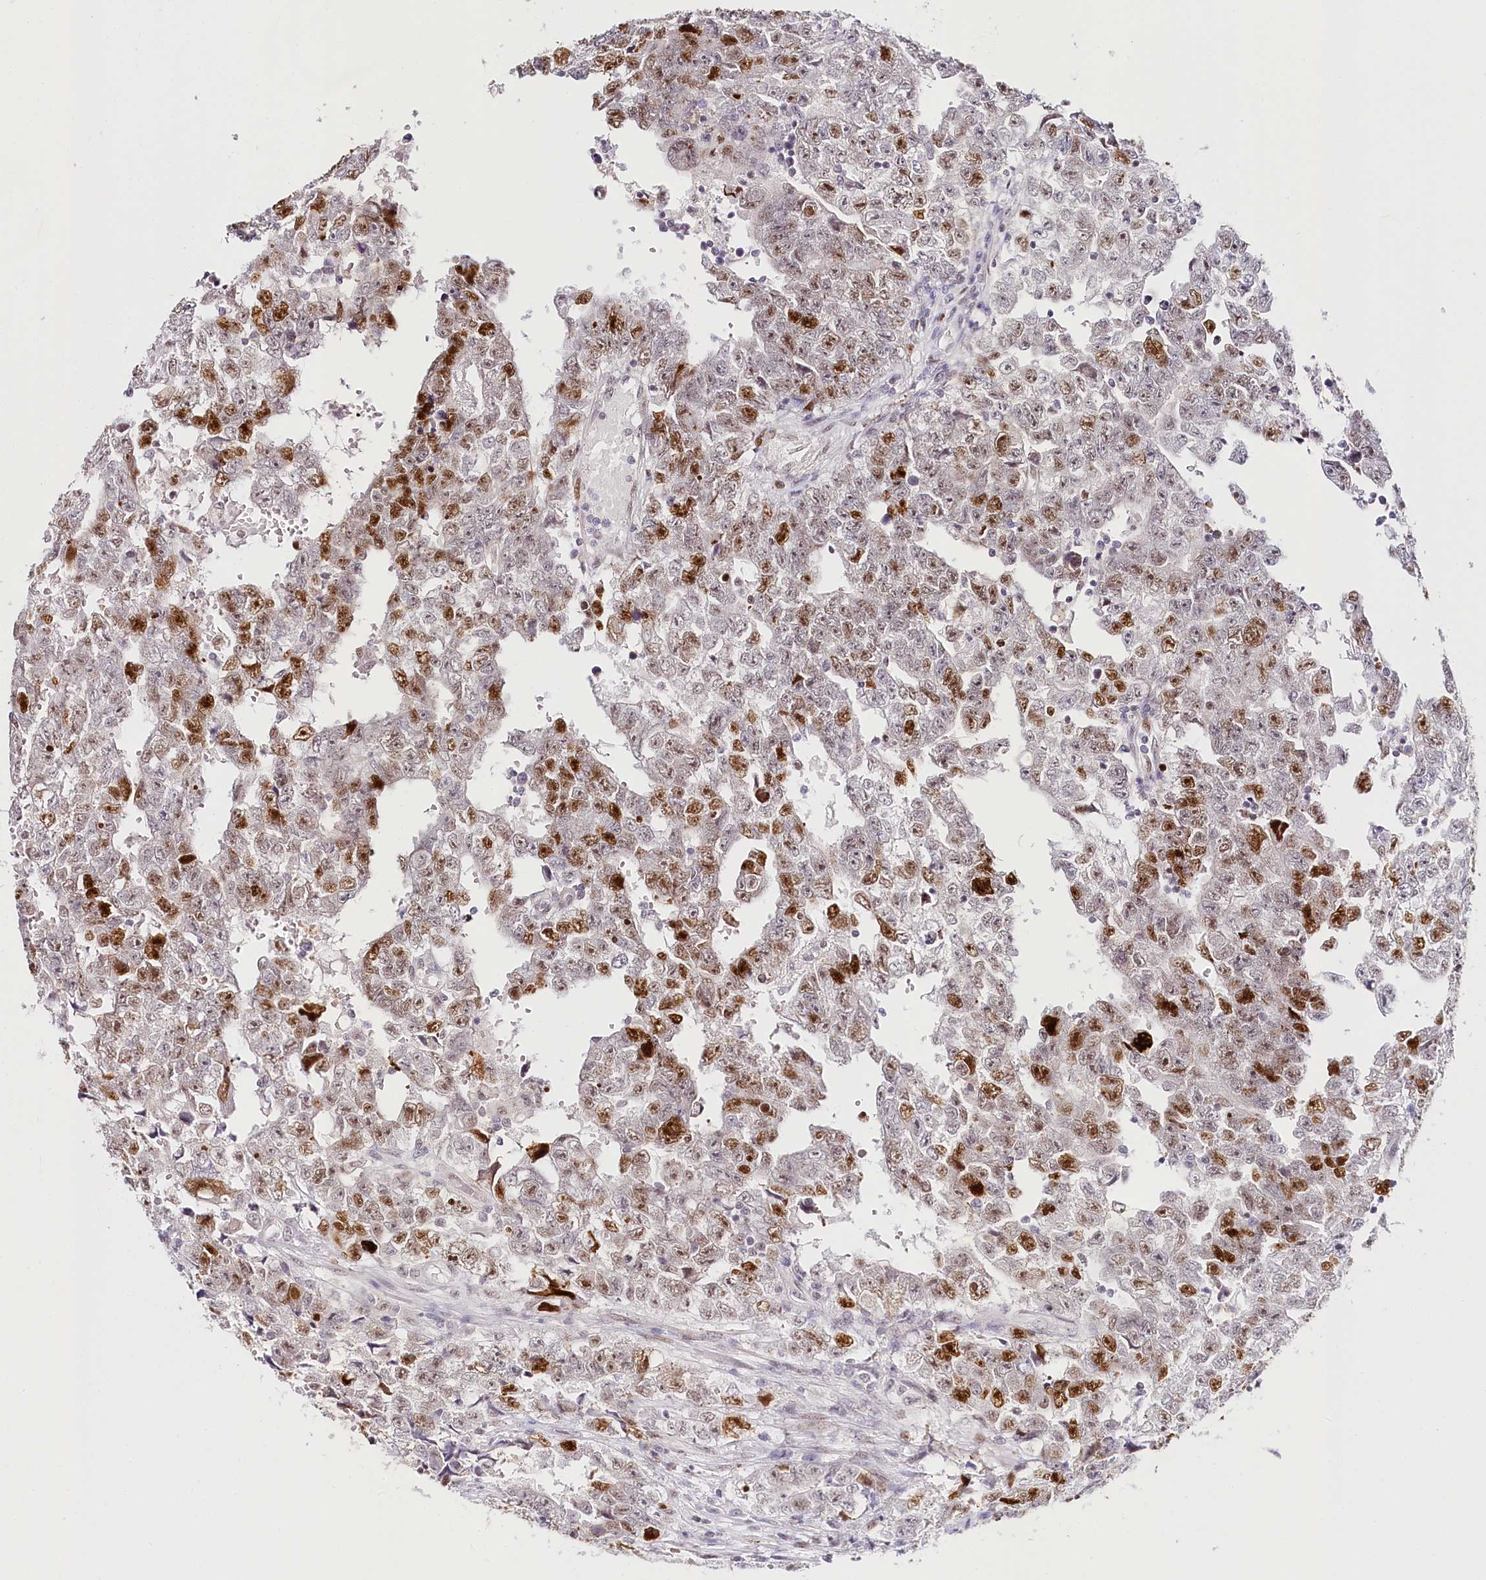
{"staining": {"intensity": "moderate", "quantity": "25%-75%", "location": "nuclear"}, "tissue": "testis cancer", "cell_type": "Tumor cells", "image_type": "cancer", "snomed": [{"axis": "morphology", "description": "Carcinoma, Embryonal, NOS"}, {"axis": "topography", "description": "Testis"}], "caption": "A micrograph of testis embryonal carcinoma stained for a protein reveals moderate nuclear brown staining in tumor cells. (DAB IHC, brown staining for protein, blue staining for nuclei).", "gene": "TP53", "patient": {"sex": "male", "age": 25}}